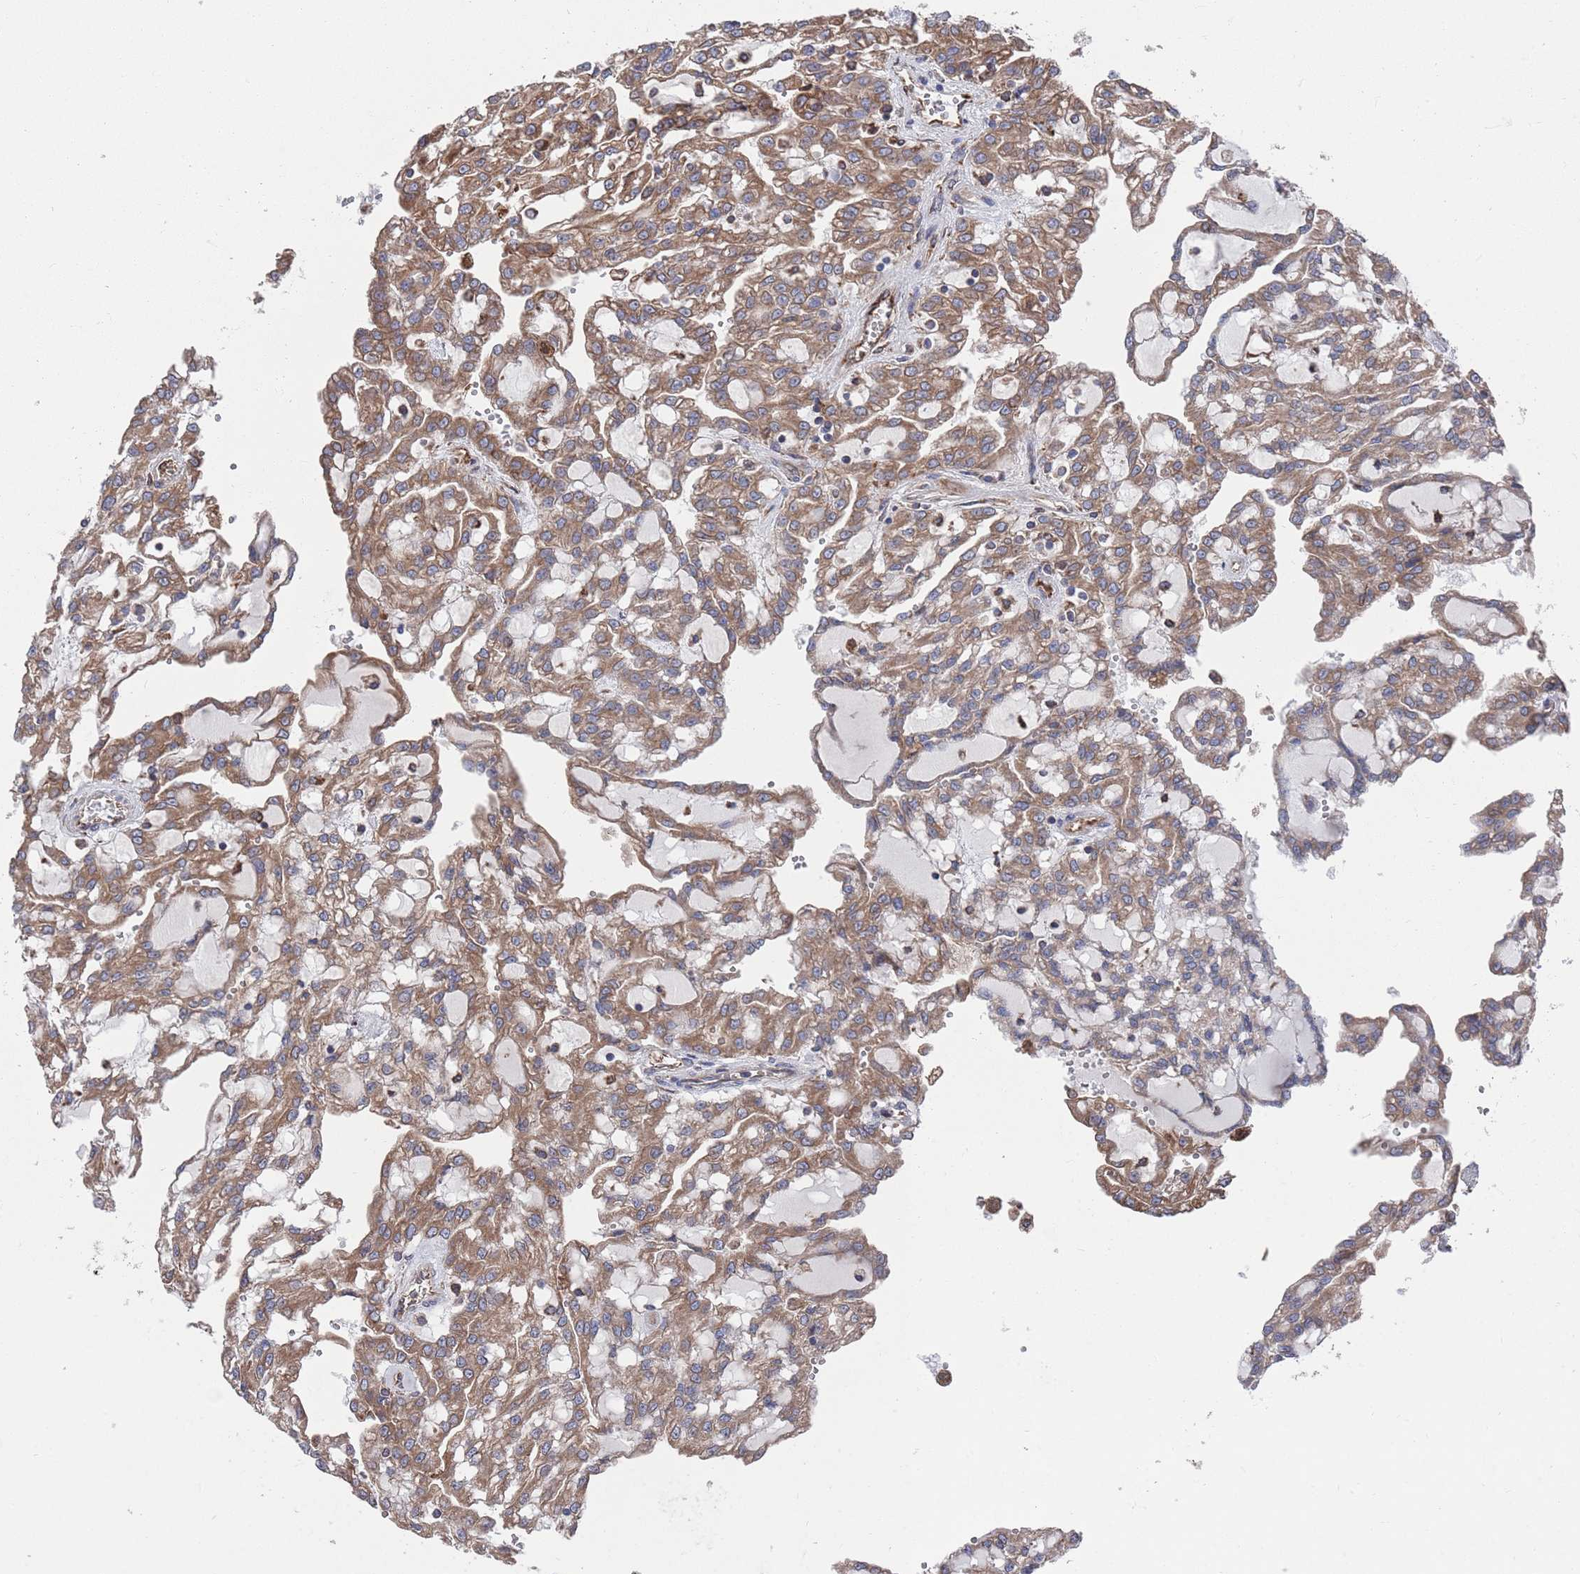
{"staining": {"intensity": "moderate", "quantity": ">75%", "location": "cytoplasmic/membranous"}, "tissue": "renal cancer", "cell_type": "Tumor cells", "image_type": "cancer", "snomed": [{"axis": "morphology", "description": "Adenocarcinoma, NOS"}, {"axis": "topography", "description": "Kidney"}], "caption": "Moderate cytoplasmic/membranous protein positivity is appreciated in about >75% of tumor cells in renal cancer (adenocarcinoma).", "gene": "GID8", "patient": {"sex": "male", "age": 63}}